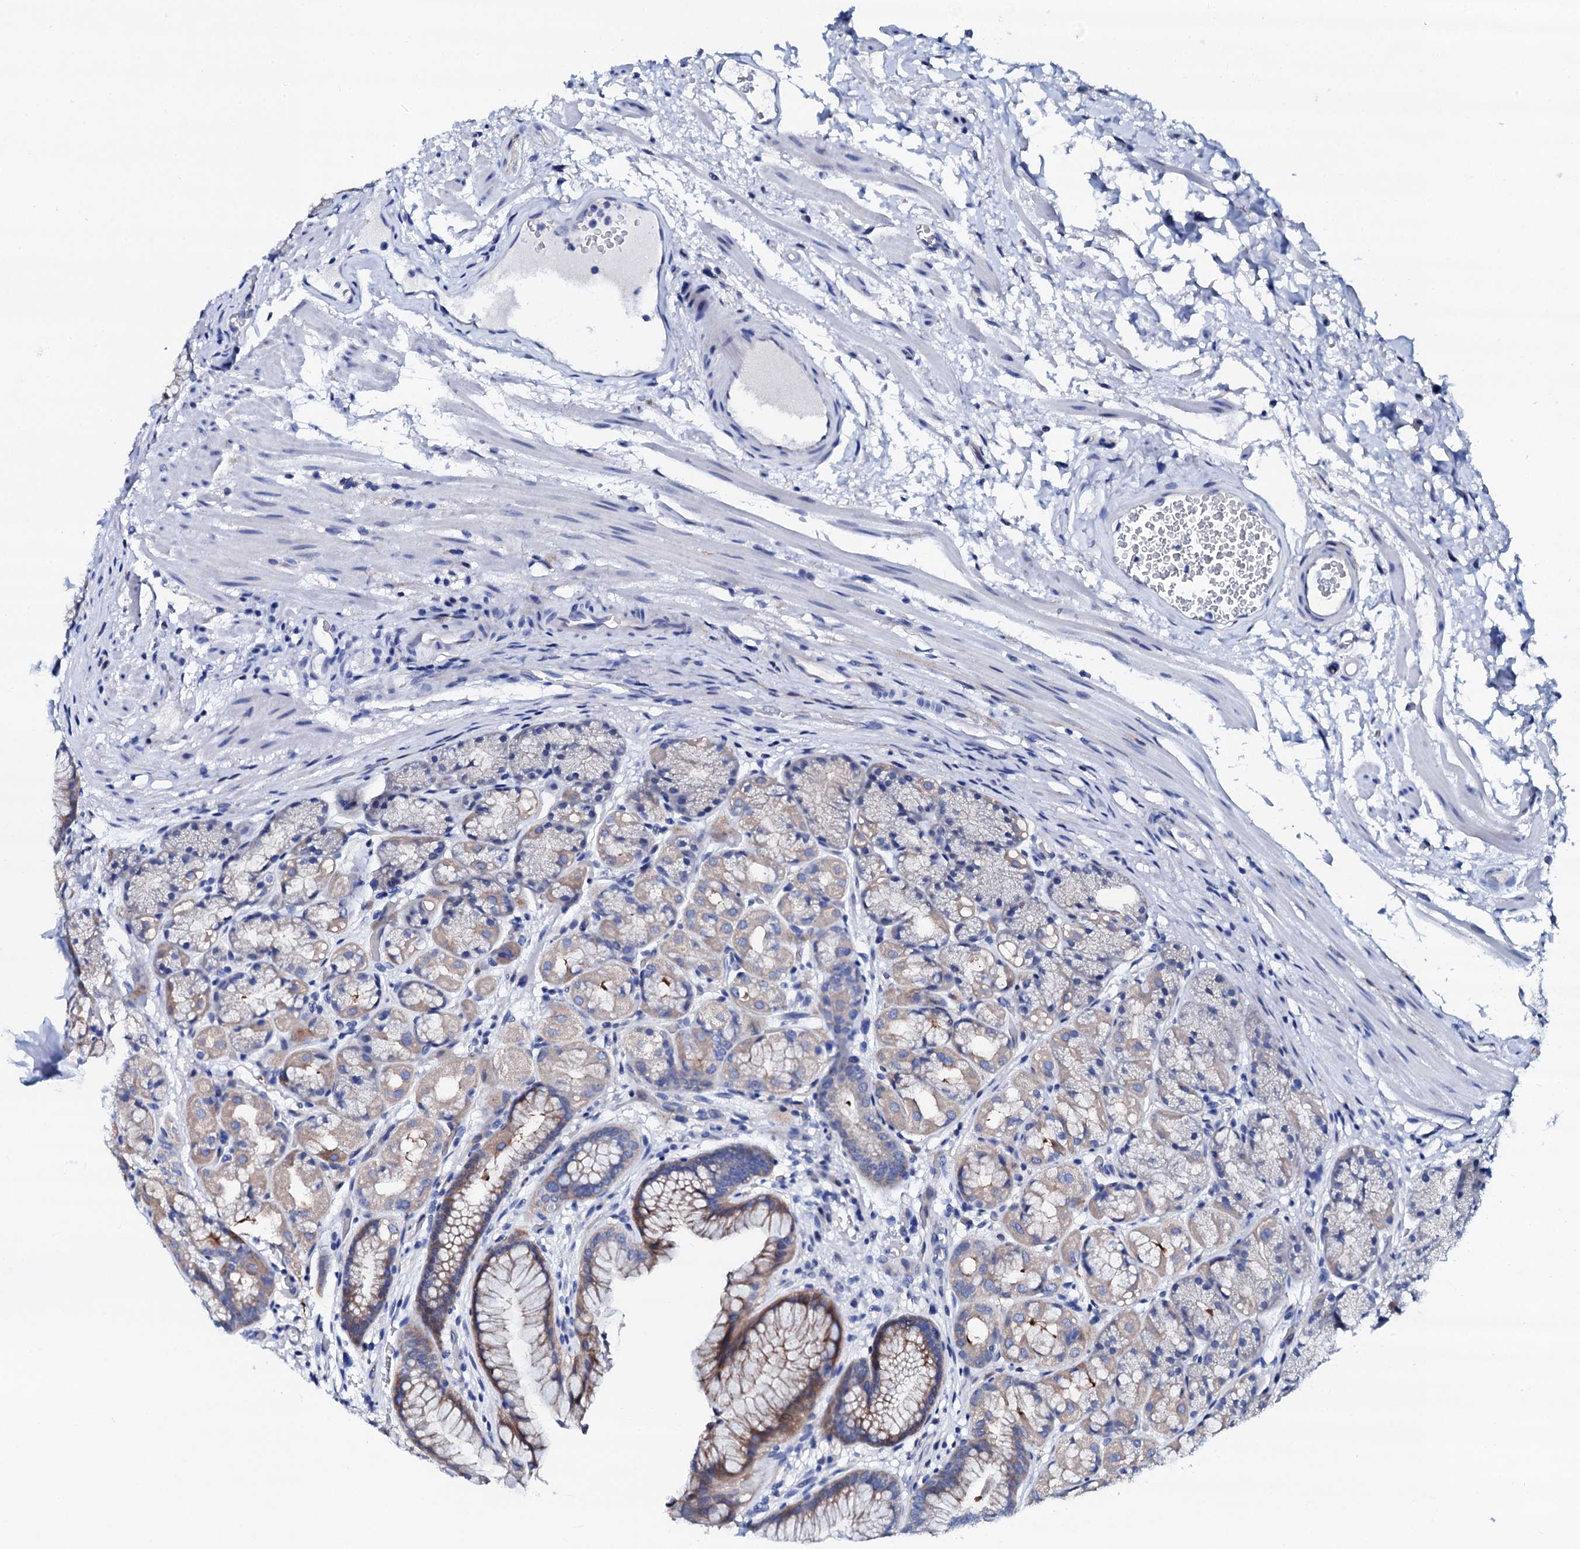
{"staining": {"intensity": "moderate", "quantity": "<25%", "location": "cytoplasmic/membranous"}, "tissue": "stomach", "cell_type": "Glandular cells", "image_type": "normal", "snomed": [{"axis": "morphology", "description": "Normal tissue, NOS"}, {"axis": "topography", "description": "Stomach"}], "caption": "The histopathology image displays immunohistochemical staining of unremarkable stomach. There is moderate cytoplasmic/membranous staining is seen in about <25% of glandular cells.", "gene": "TRDN", "patient": {"sex": "male", "age": 63}}